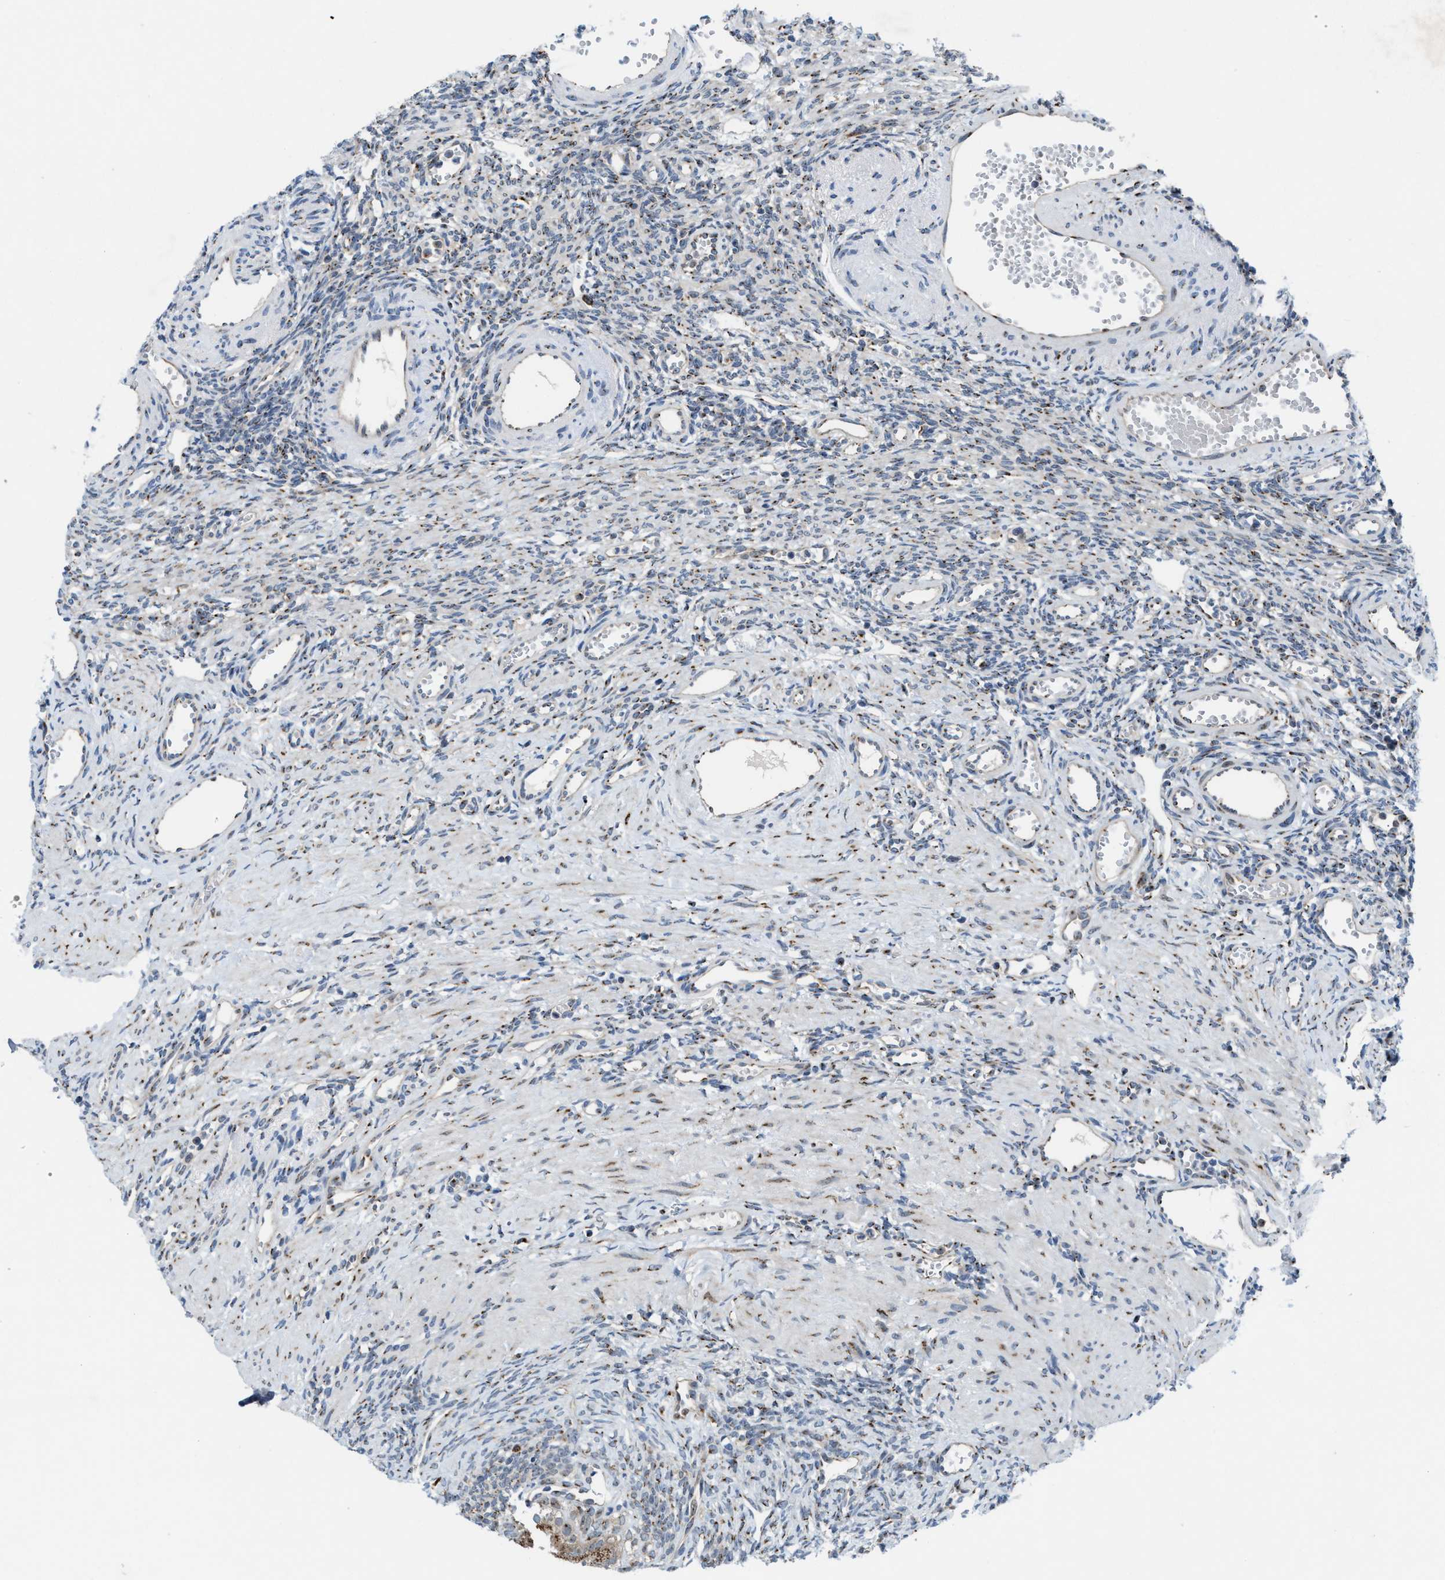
{"staining": {"intensity": "weak", "quantity": "<25%", "location": "cytoplasmic/membranous"}, "tissue": "ovary", "cell_type": "Follicle cells", "image_type": "normal", "snomed": [{"axis": "morphology", "description": "Normal tissue, NOS"}, {"axis": "topography", "description": "Ovary"}], "caption": "The image reveals no significant expression in follicle cells of ovary.", "gene": "SLC38A10", "patient": {"sex": "female", "age": 33}}